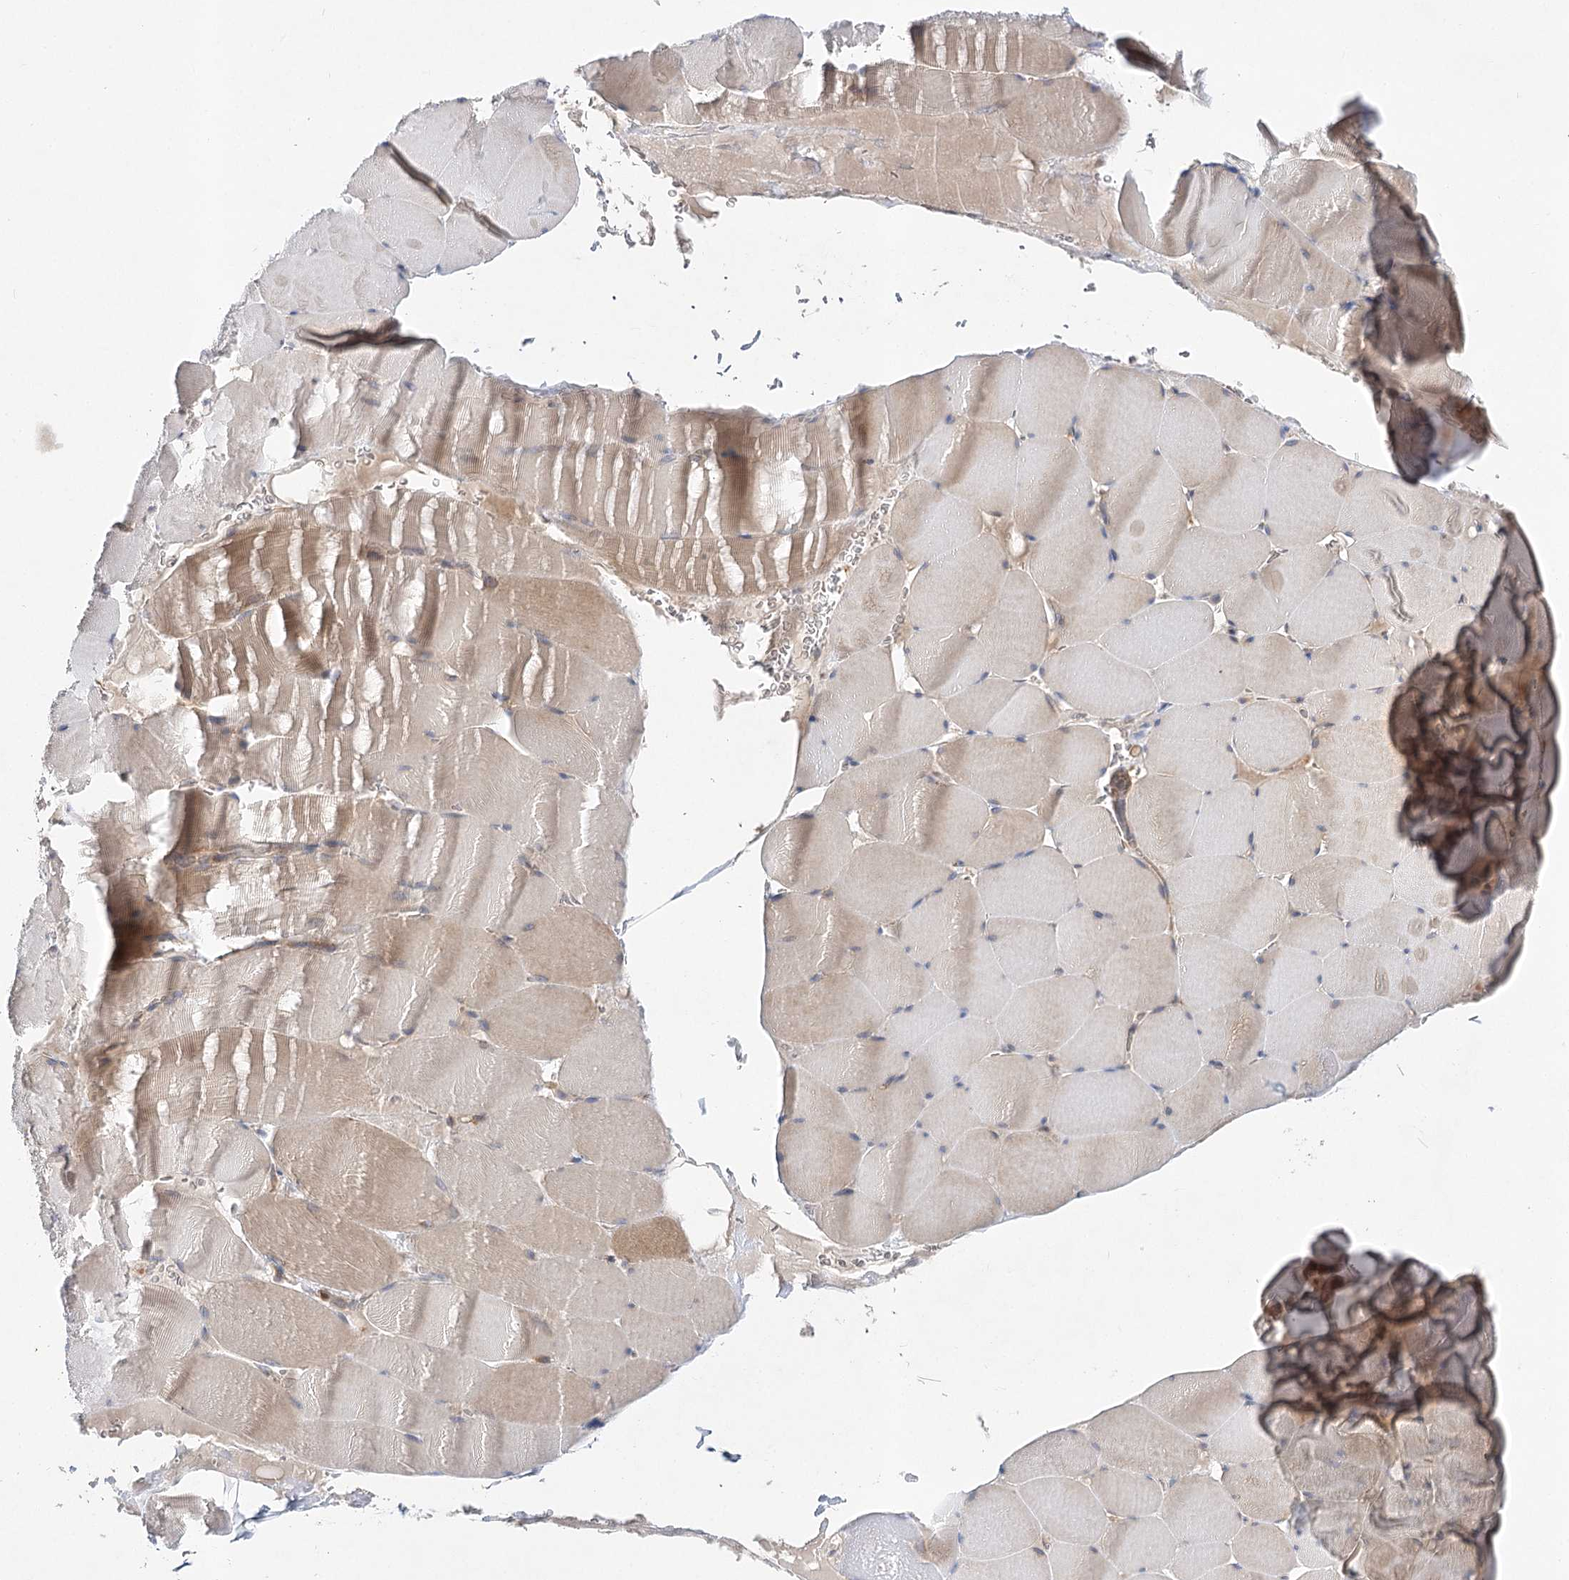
{"staining": {"intensity": "negative", "quantity": "none", "location": "none"}, "tissue": "skeletal muscle", "cell_type": "Myocytes", "image_type": "normal", "snomed": [{"axis": "morphology", "description": "Normal tissue, NOS"}, {"axis": "topography", "description": "Skeletal muscle"}], "caption": "There is no significant positivity in myocytes of skeletal muscle. (Immunohistochemistry (ihc), brightfield microscopy, high magnification).", "gene": "ABRAXAS2", "patient": {"sex": "male", "age": 62}}